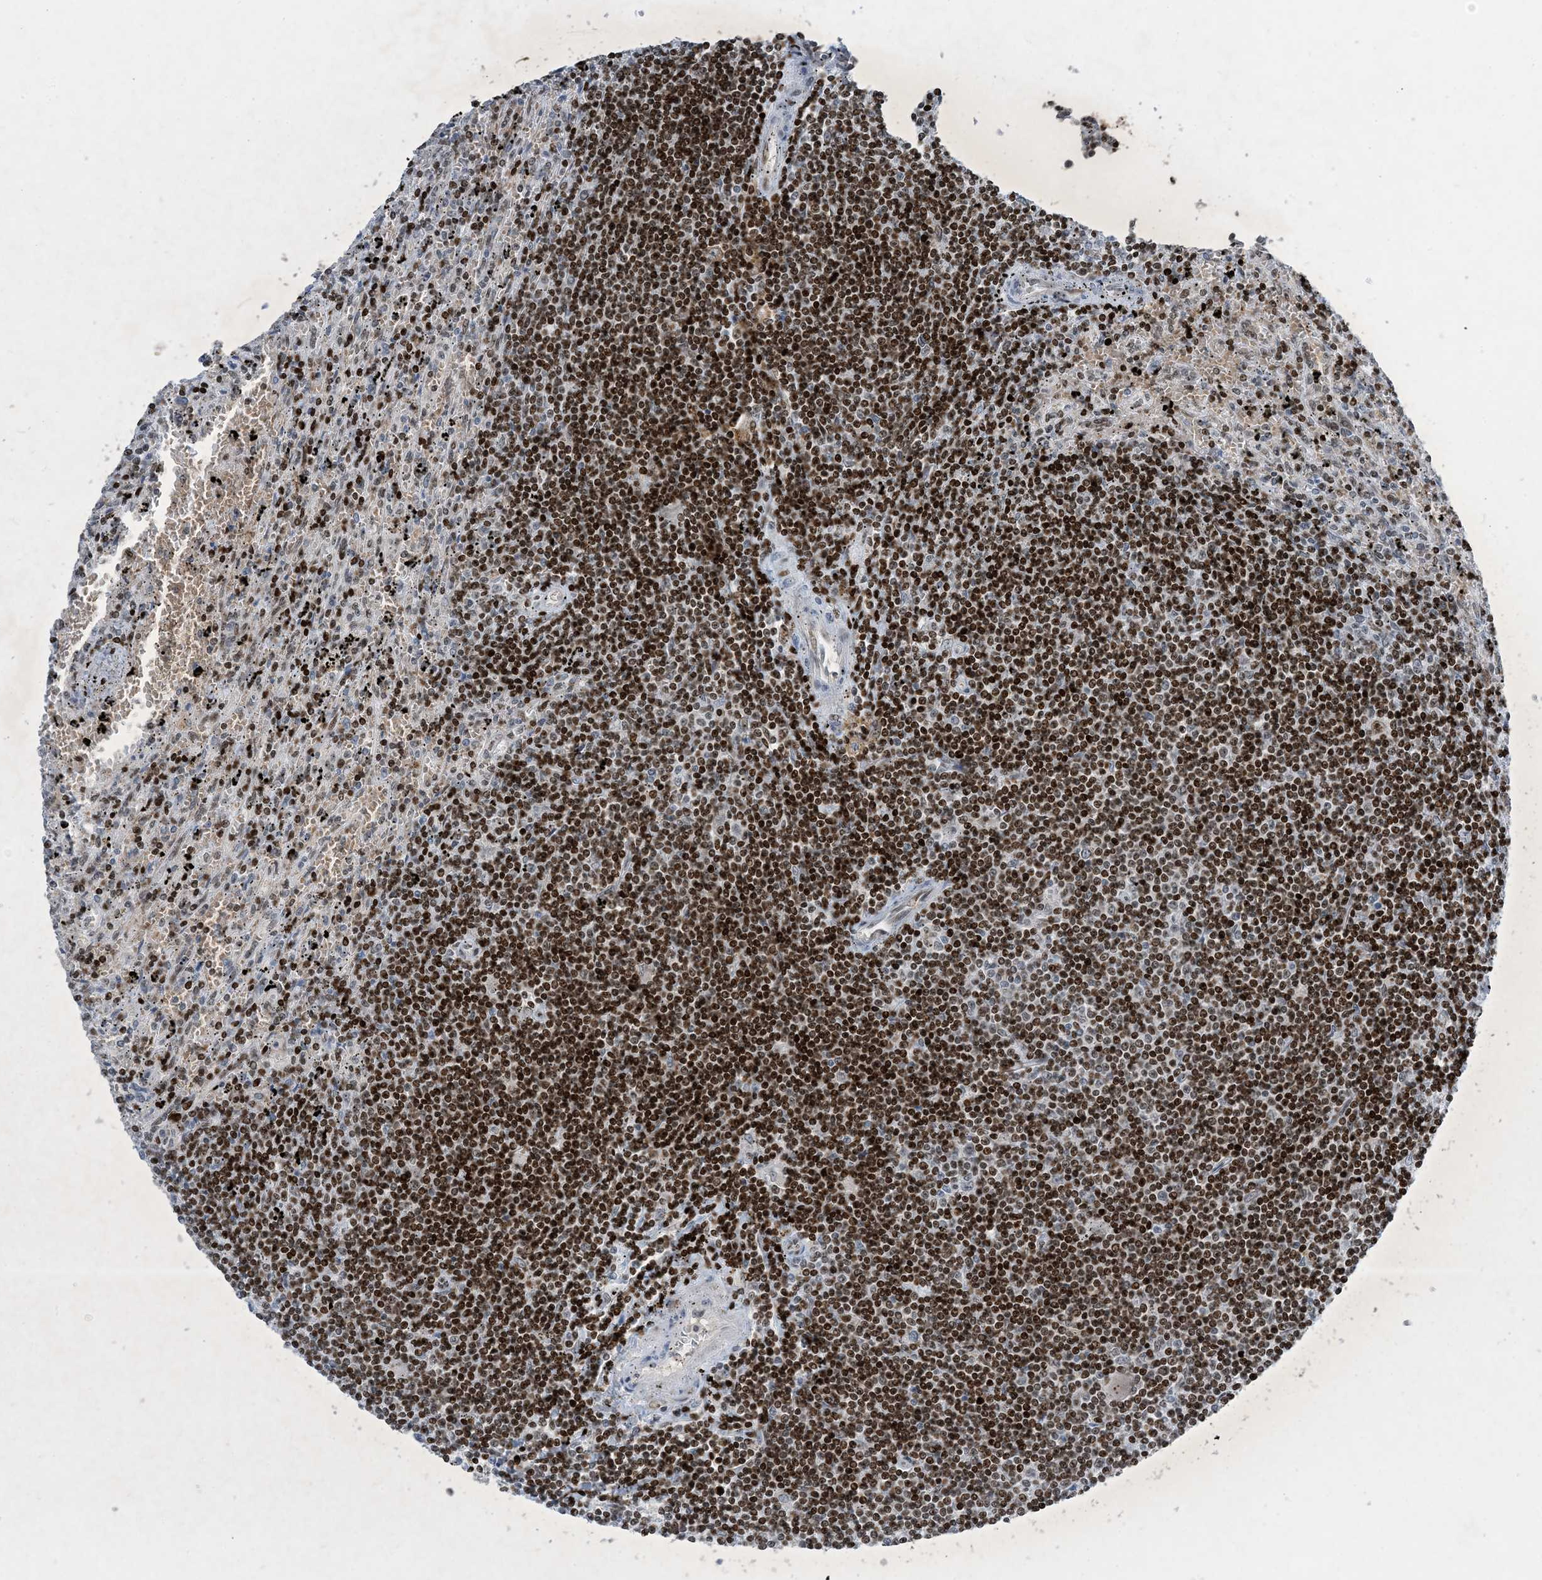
{"staining": {"intensity": "strong", "quantity": "25%-75%", "location": "nuclear"}, "tissue": "lymphoma", "cell_type": "Tumor cells", "image_type": "cancer", "snomed": [{"axis": "morphology", "description": "Malignant lymphoma, non-Hodgkin's type, Low grade"}, {"axis": "topography", "description": "Spleen"}], "caption": "IHC photomicrograph of malignant lymphoma, non-Hodgkin's type (low-grade) stained for a protein (brown), which reveals high levels of strong nuclear staining in about 25%-75% of tumor cells.", "gene": "SLC25A53", "patient": {"sex": "male", "age": 76}}